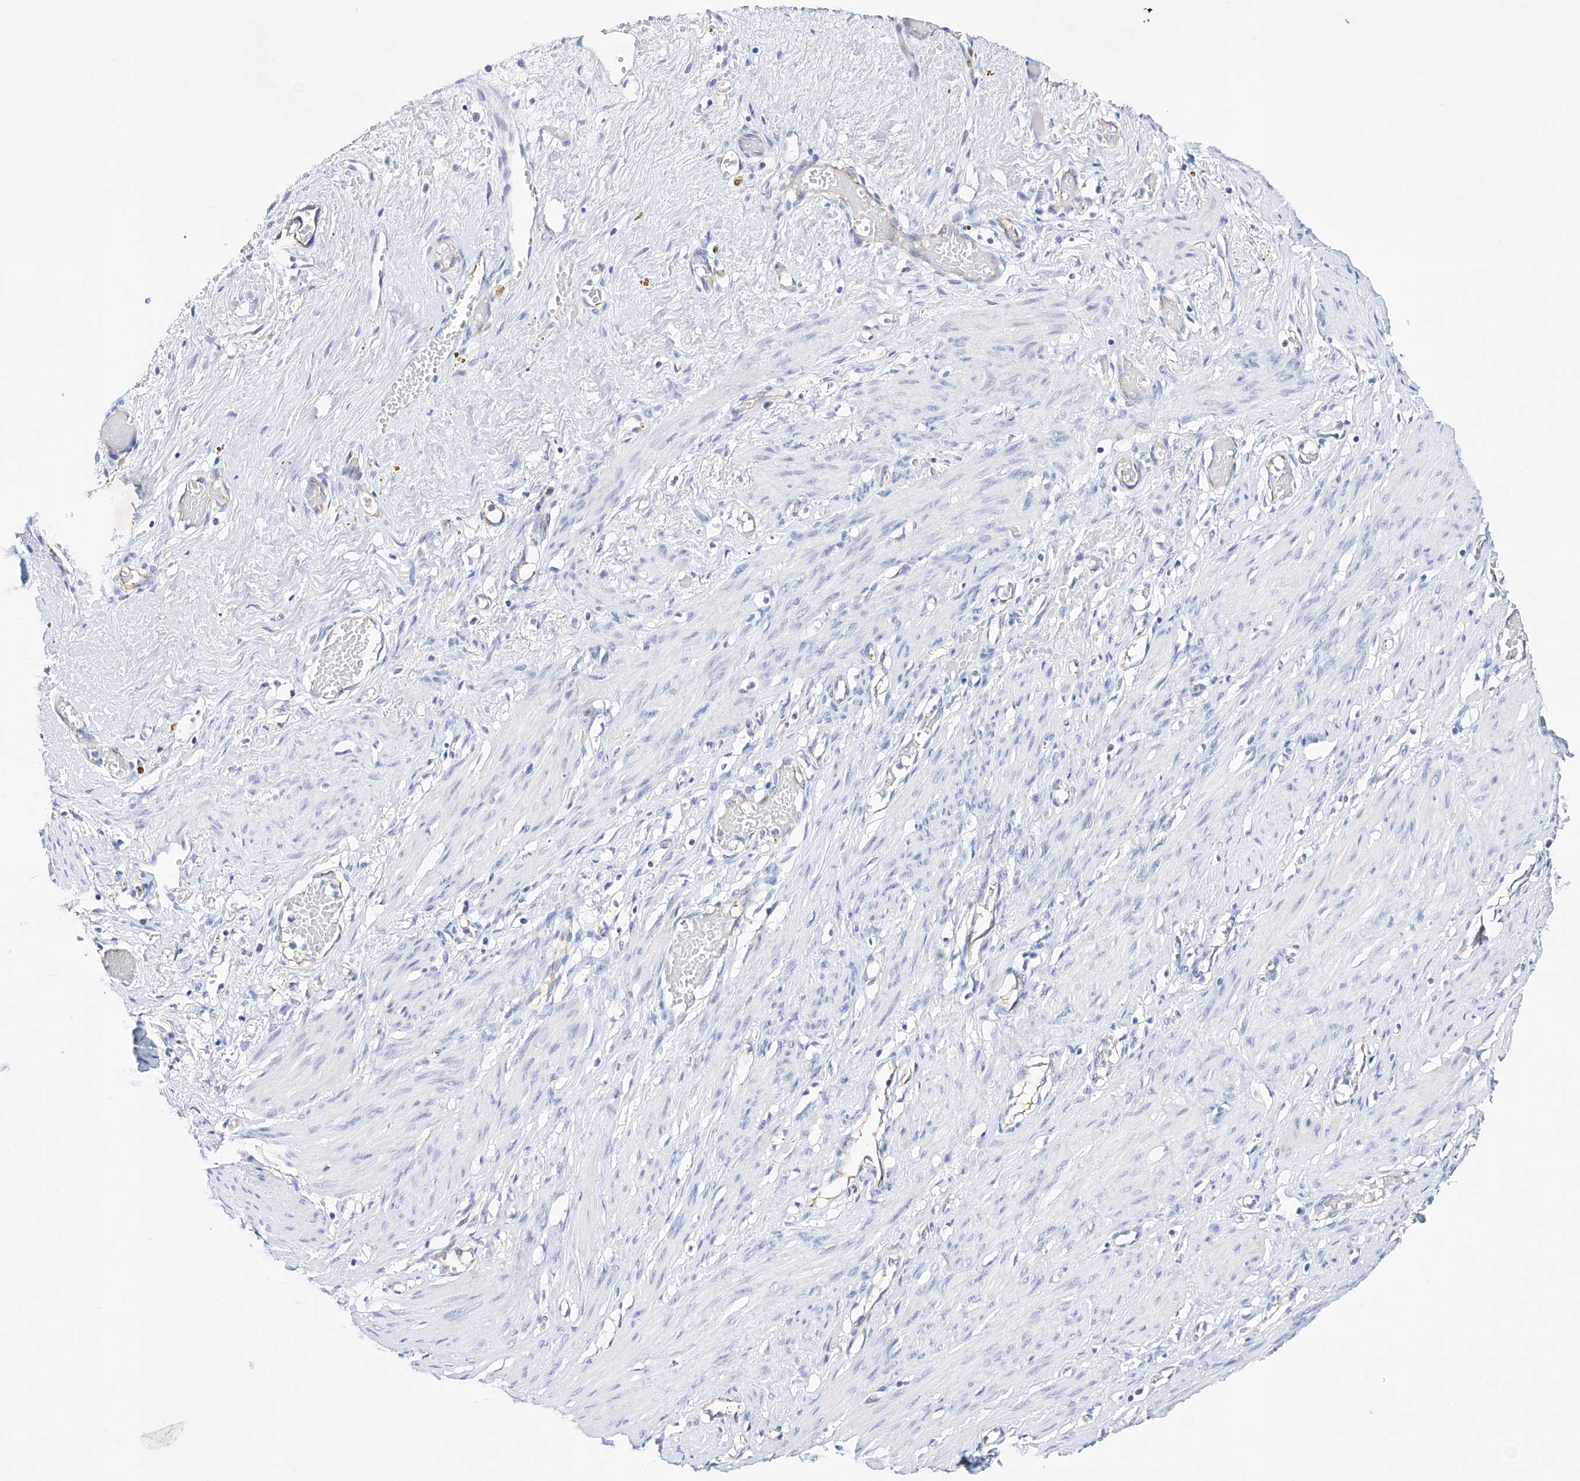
{"staining": {"intensity": "negative", "quantity": "none", "location": "none"}, "tissue": "smooth muscle", "cell_type": "Smooth muscle cells", "image_type": "normal", "snomed": [{"axis": "morphology", "description": "Normal tissue, NOS"}, {"axis": "topography", "description": "Endometrium"}], "caption": "This is an IHC image of benign smooth muscle. There is no expression in smooth muscle cells.", "gene": "ETV7", "patient": {"sex": "female", "age": 33}}